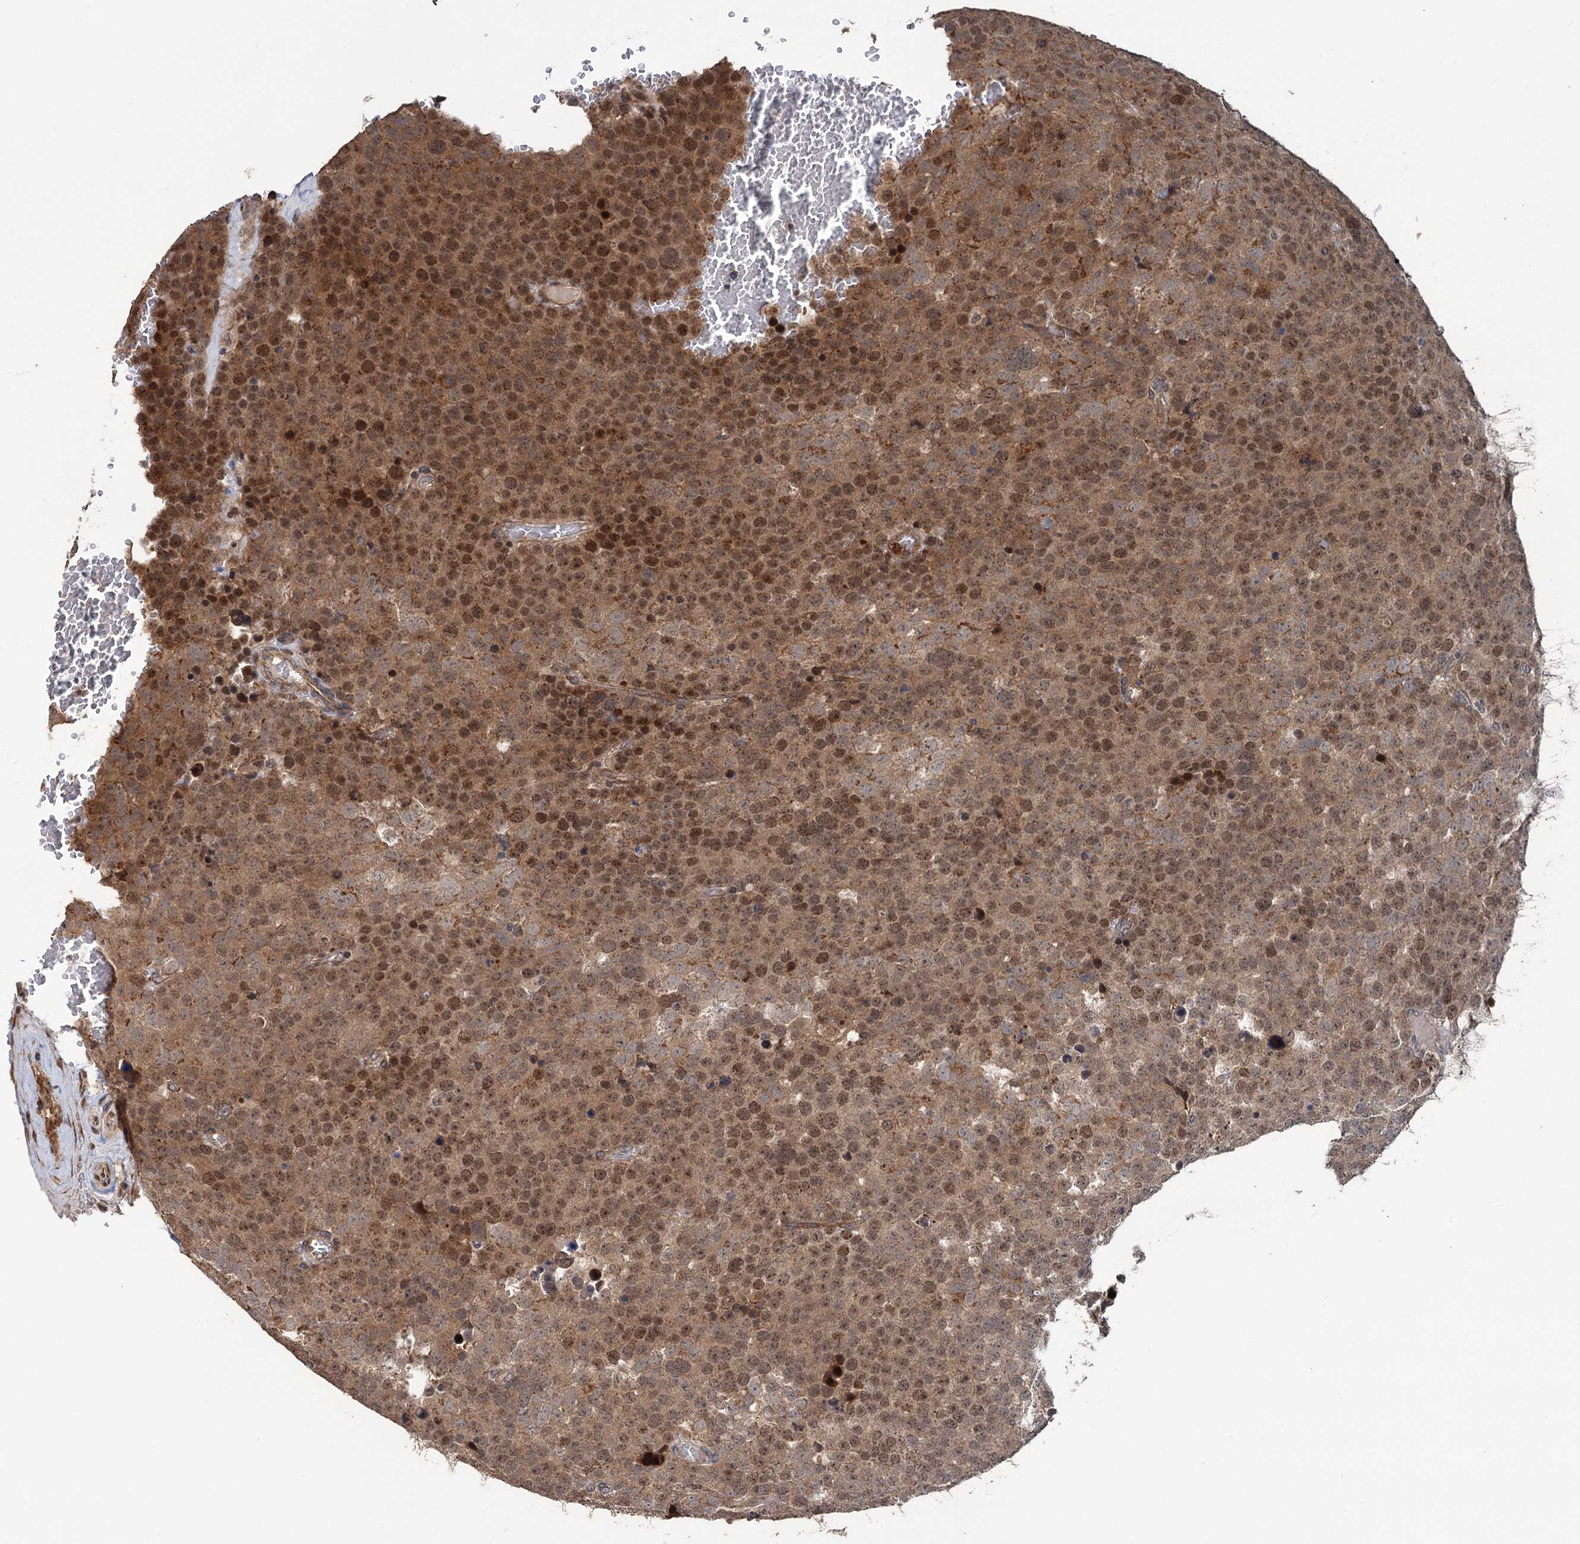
{"staining": {"intensity": "moderate", "quantity": ">75%", "location": "cytoplasmic/membranous,nuclear"}, "tissue": "testis cancer", "cell_type": "Tumor cells", "image_type": "cancer", "snomed": [{"axis": "morphology", "description": "Seminoma, NOS"}, {"axis": "topography", "description": "Testis"}], "caption": "Testis cancer (seminoma) stained with immunohistochemistry (IHC) shows moderate cytoplasmic/membranous and nuclear expression in about >75% of tumor cells.", "gene": "KANSL2", "patient": {"sex": "male", "age": 71}}